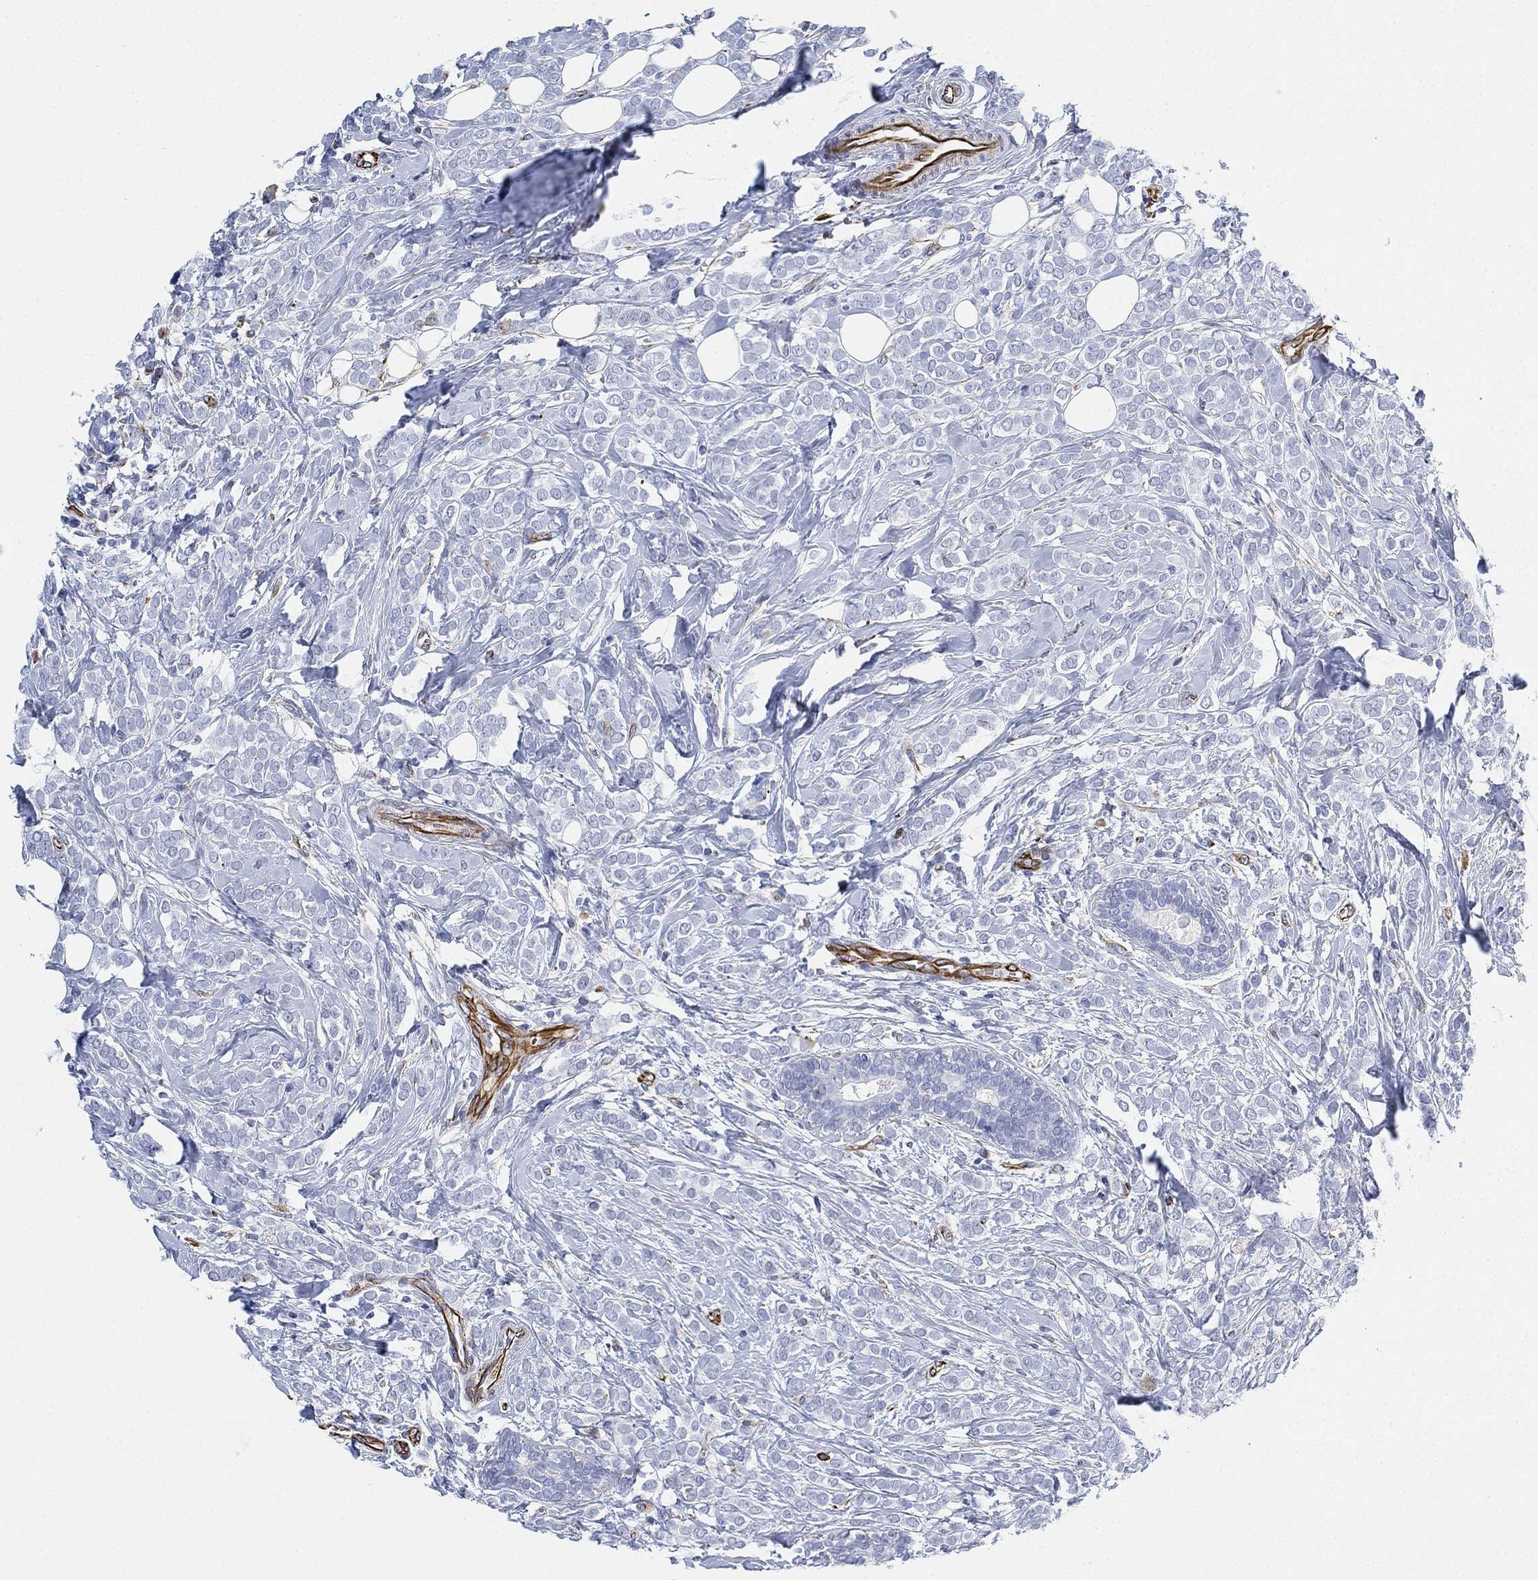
{"staining": {"intensity": "negative", "quantity": "none", "location": "none"}, "tissue": "breast cancer", "cell_type": "Tumor cells", "image_type": "cancer", "snomed": [{"axis": "morphology", "description": "Lobular carcinoma"}, {"axis": "topography", "description": "Breast"}], "caption": "Immunohistochemistry micrograph of breast lobular carcinoma stained for a protein (brown), which shows no positivity in tumor cells.", "gene": "PSKH2", "patient": {"sex": "female", "age": 49}}